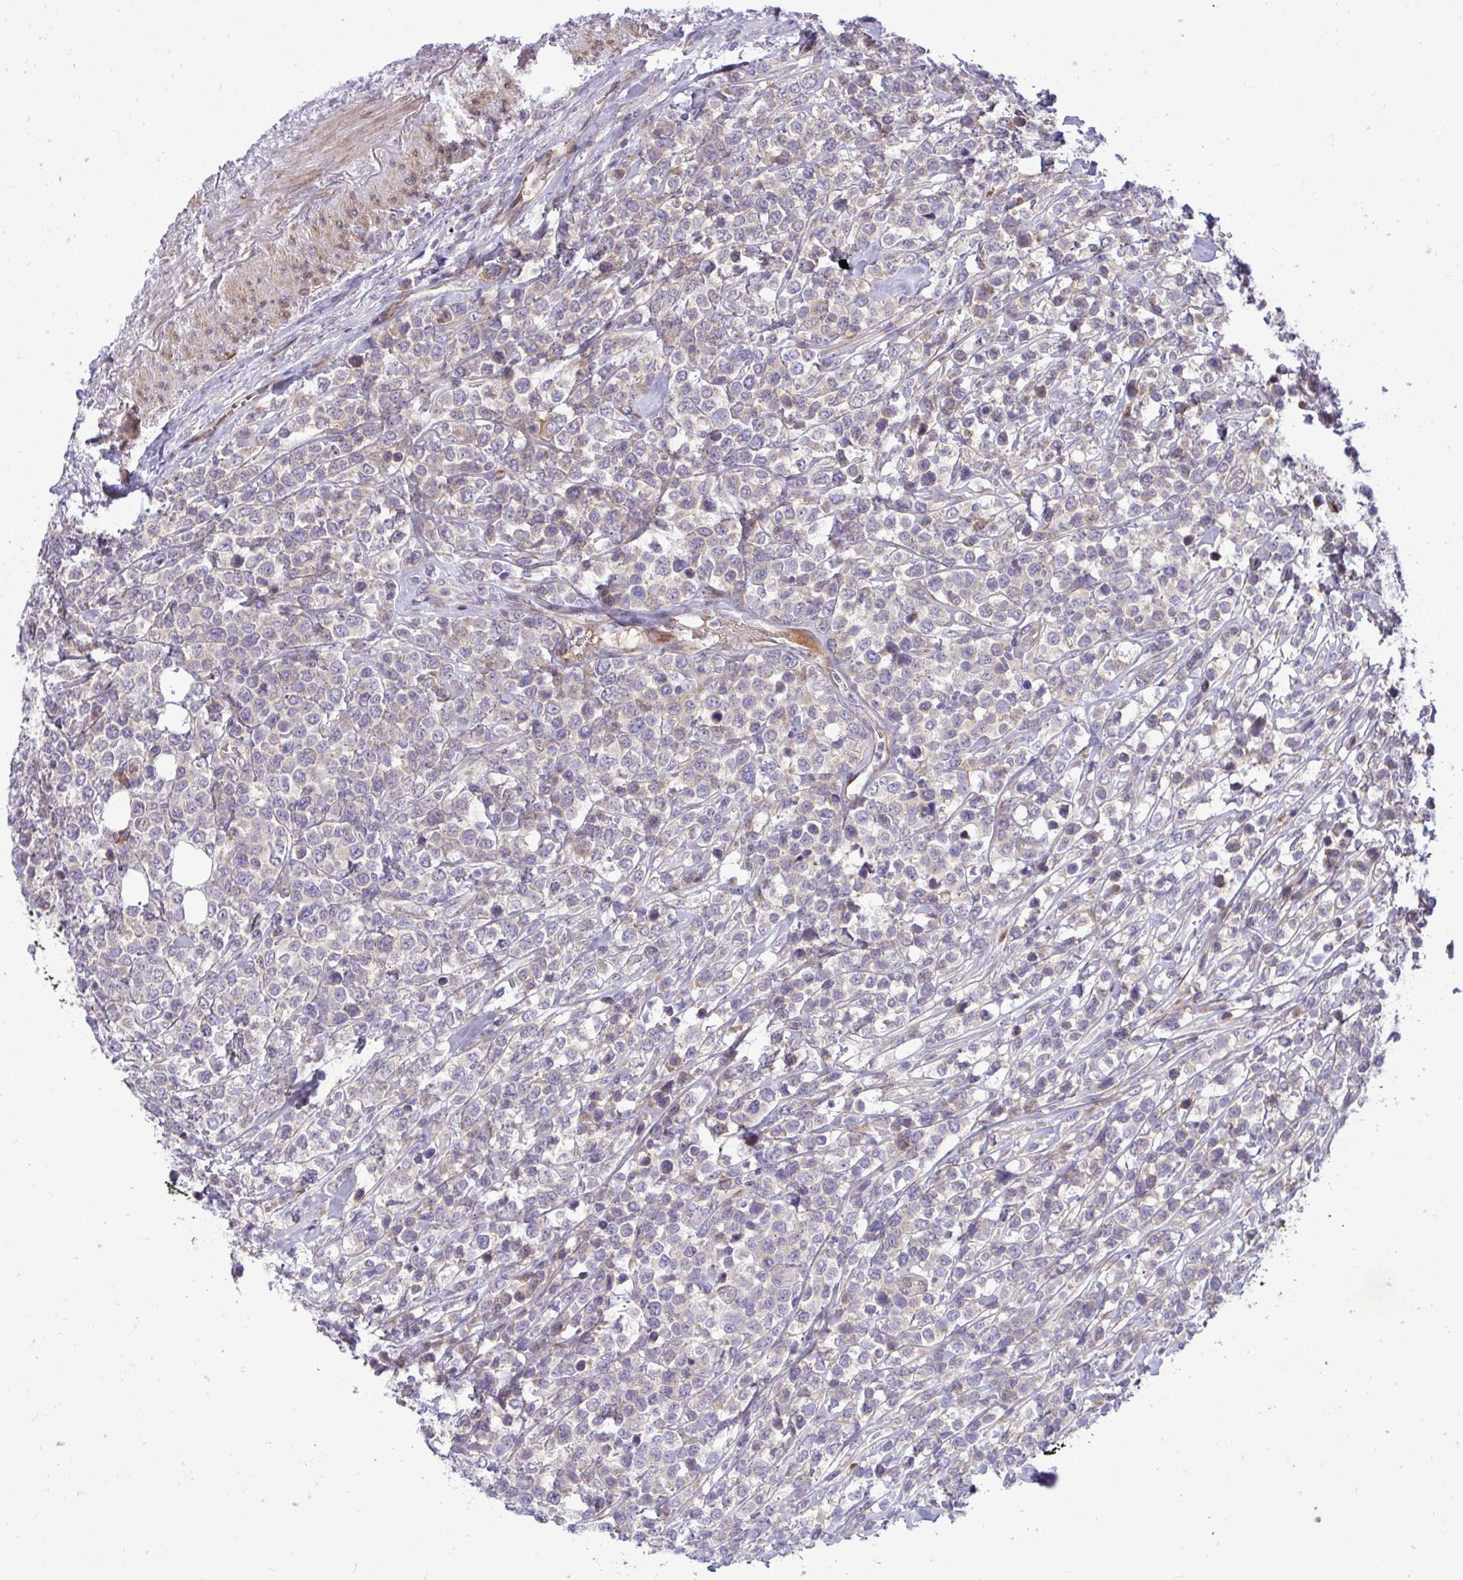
{"staining": {"intensity": "negative", "quantity": "none", "location": "none"}, "tissue": "lymphoma", "cell_type": "Tumor cells", "image_type": "cancer", "snomed": [{"axis": "morphology", "description": "Malignant lymphoma, non-Hodgkin's type, High grade"}, {"axis": "topography", "description": "Soft tissue"}], "caption": "Tumor cells are negative for protein expression in human lymphoma. (Stains: DAB (3,3'-diaminobenzidine) immunohistochemistry with hematoxylin counter stain, Microscopy: brightfield microscopy at high magnification).", "gene": "ZSCAN9", "patient": {"sex": "female", "age": 56}}